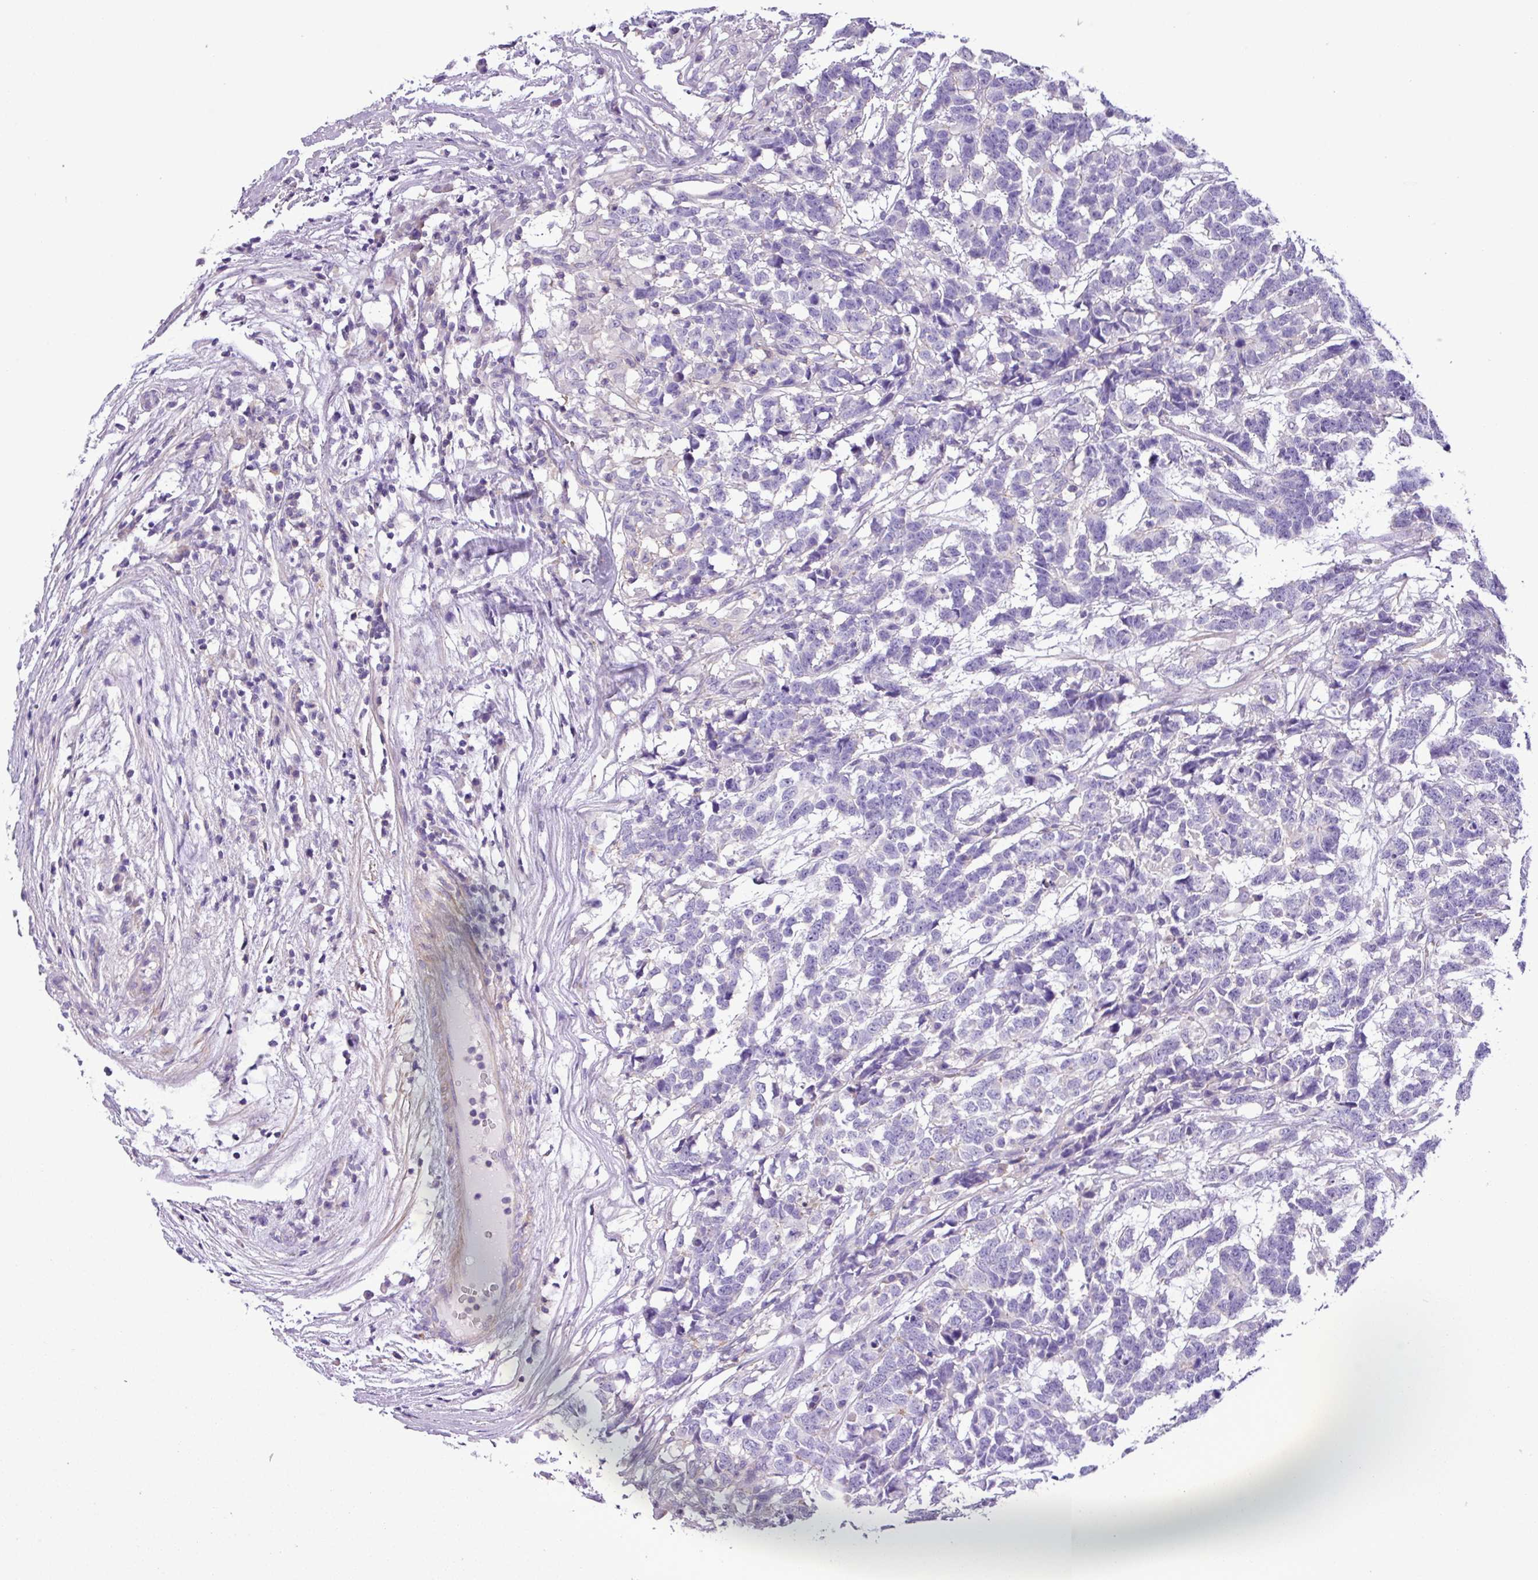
{"staining": {"intensity": "negative", "quantity": "none", "location": "none"}, "tissue": "testis cancer", "cell_type": "Tumor cells", "image_type": "cancer", "snomed": [{"axis": "morphology", "description": "Carcinoma, Embryonal, NOS"}, {"axis": "topography", "description": "Testis"}], "caption": "Immunohistochemistry (IHC) of human testis cancer (embryonal carcinoma) exhibits no positivity in tumor cells.", "gene": "ZNF334", "patient": {"sex": "male", "age": 26}}